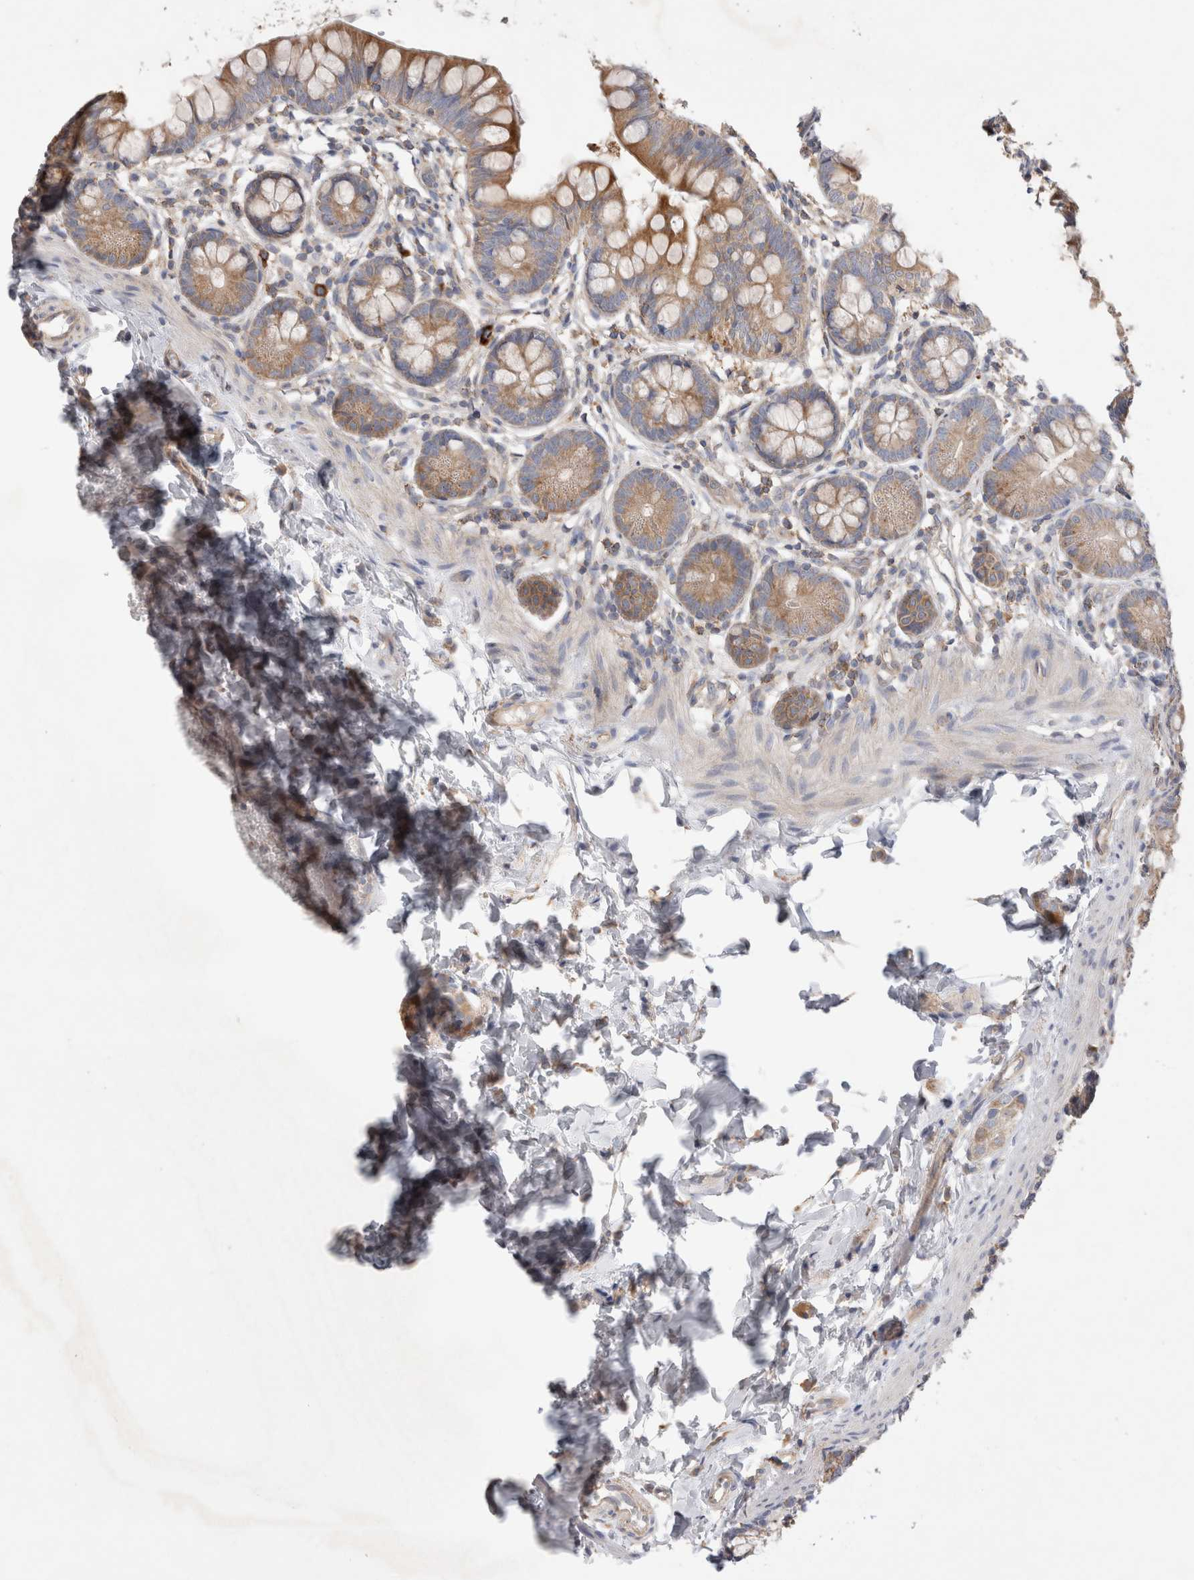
{"staining": {"intensity": "moderate", "quantity": ">75%", "location": "cytoplasmic/membranous"}, "tissue": "small intestine", "cell_type": "Glandular cells", "image_type": "normal", "snomed": [{"axis": "morphology", "description": "Normal tissue, NOS"}, {"axis": "topography", "description": "Small intestine"}], "caption": "Glandular cells display moderate cytoplasmic/membranous expression in about >75% of cells in unremarkable small intestine.", "gene": "TBC1D16", "patient": {"sex": "male", "age": 7}}